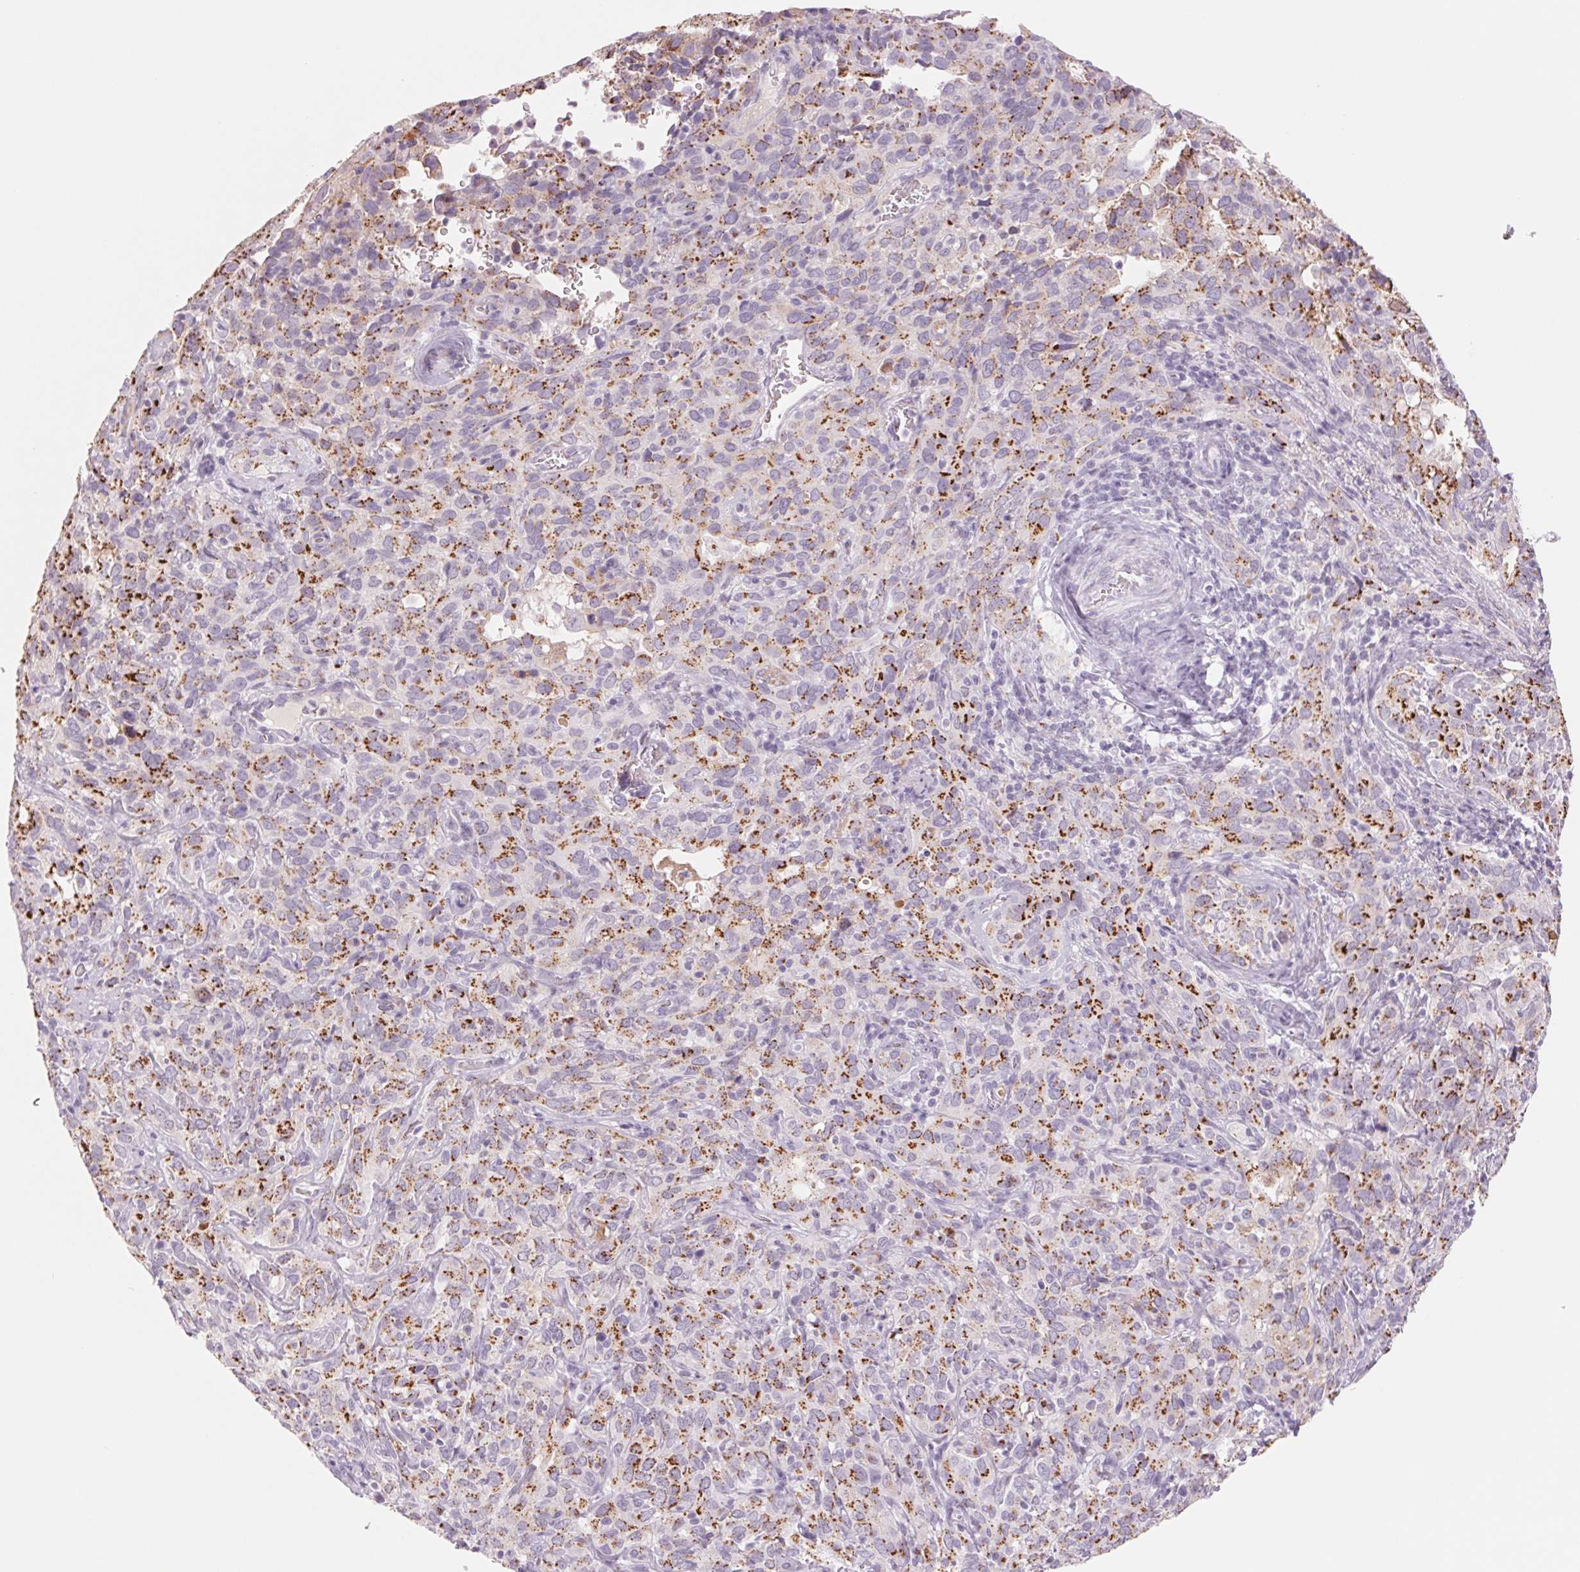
{"staining": {"intensity": "moderate", "quantity": ">75%", "location": "cytoplasmic/membranous"}, "tissue": "cervical cancer", "cell_type": "Tumor cells", "image_type": "cancer", "snomed": [{"axis": "morphology", "description": "Normal tissue, NOS"}, {"axis": "morphology", "description": "Squamous cell carcinoma, NOS"}, {"axis": "topography", "description": "Cervix"}], "caption": "A high-resolution image shows IHC staining of cervical cancer (squamous cell carcinoma), which exhibits moderate cytoplasmic/membranous positivity in about >75% of tumor cells. (Stains: DAB (3,3'-diaminobenzidine) in brown, nuclei in blue, Microscopy: brightfield microscopy at high magnification).", "gene": "GALNT7", "patient": {"sex": "female", "age": 51}}